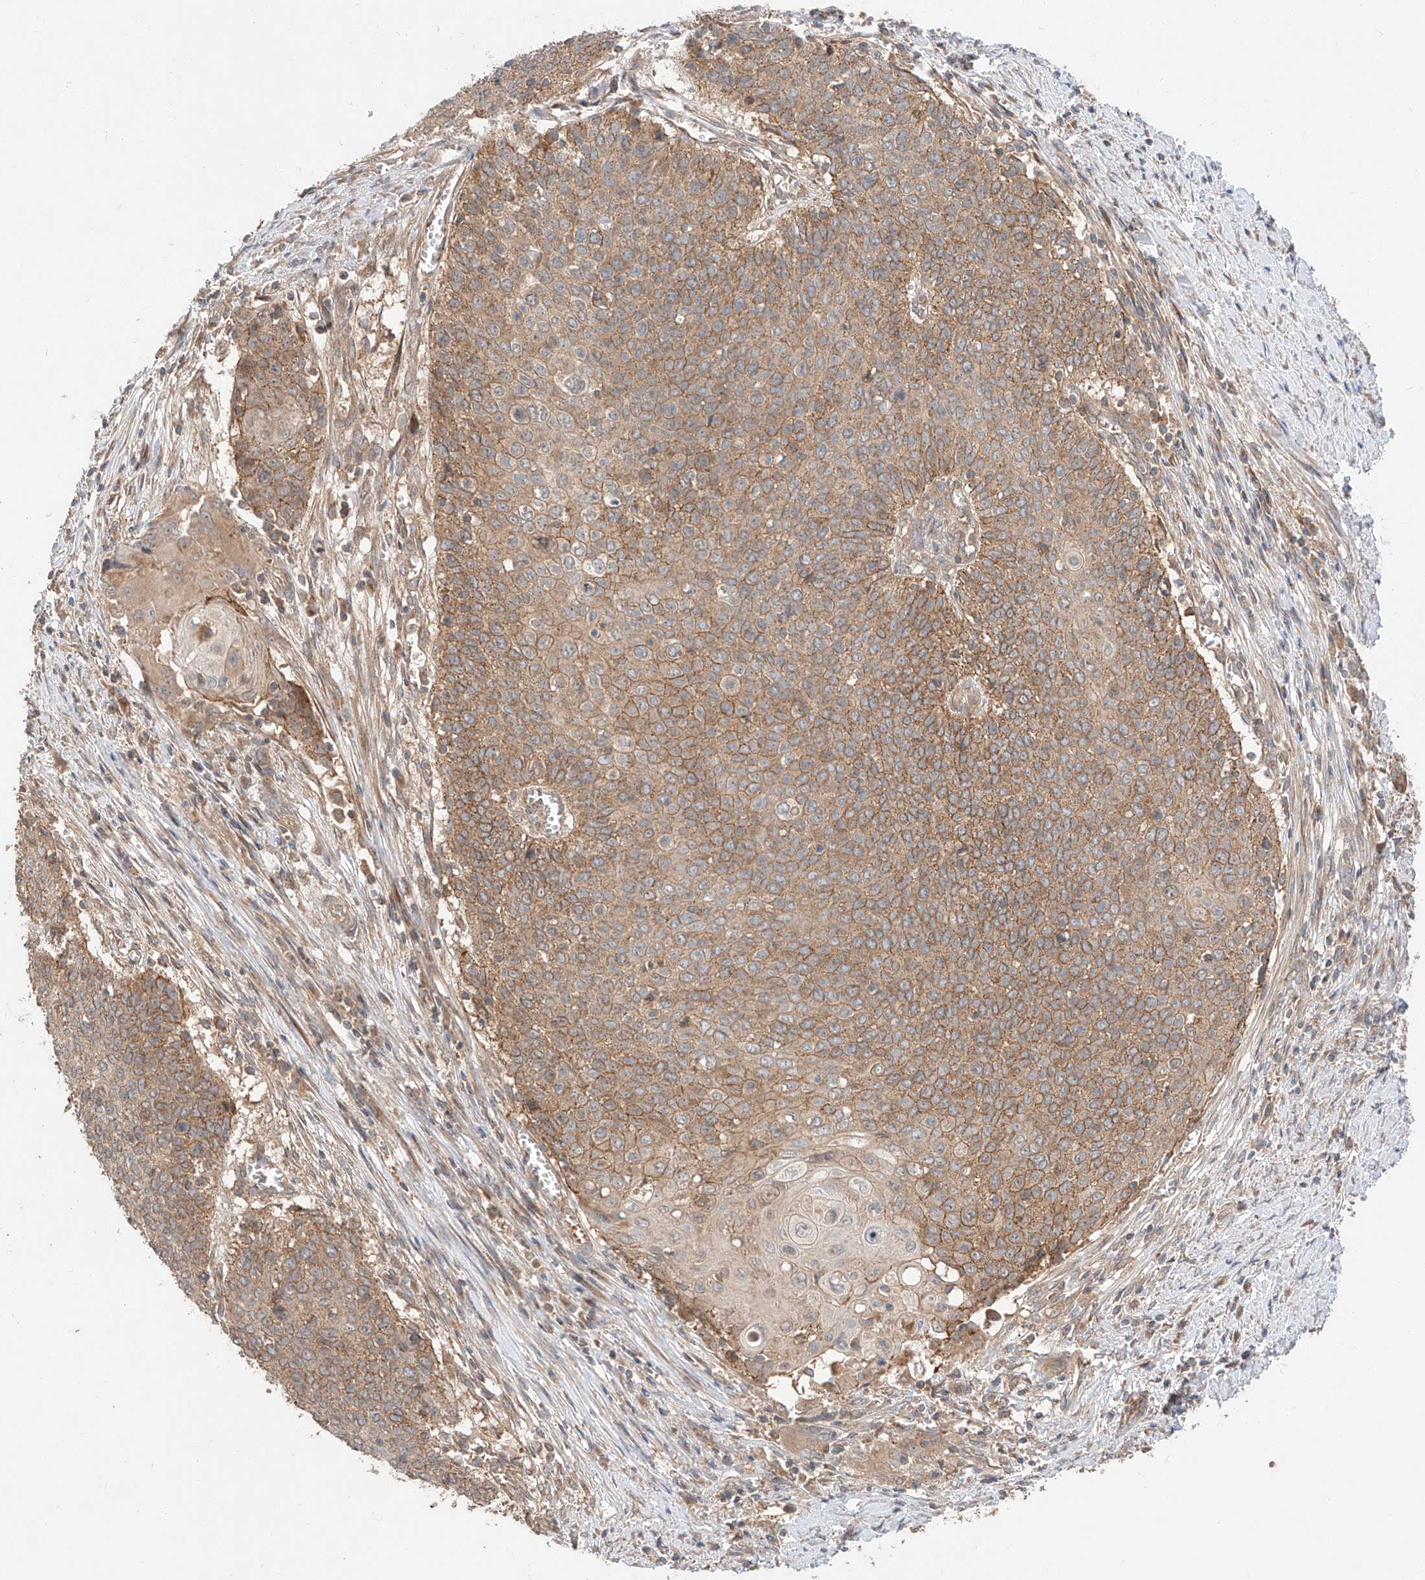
{"staining": {"intensity": "moderate", "quantity": ">75%", "location": "cytoplasmic/membranous"}, "tissue": "cervical cancer", "cell_type": "Tumor cells", "image_type": "cancer", "snomed": [{"axis": "morphology", "description": "Squamous cell carcinoma, NOS"}, {"axis": "topography", "description": "Cervix"}], "caption": "High-power microscopy captured an immunohistochemistry histopathology image of cervical squamous cell carcinoma, revealing moderate cytoplasmic/membranous expression in about >75% of tumor cells. The staining was performed using DAB to visualize the protein expression in brown, while the nuclei were stained in blue with hematoxylin (Magnification: 20x).", "gene": "XPNPEP1", "patient": {"sex": "female", "age": 39}}